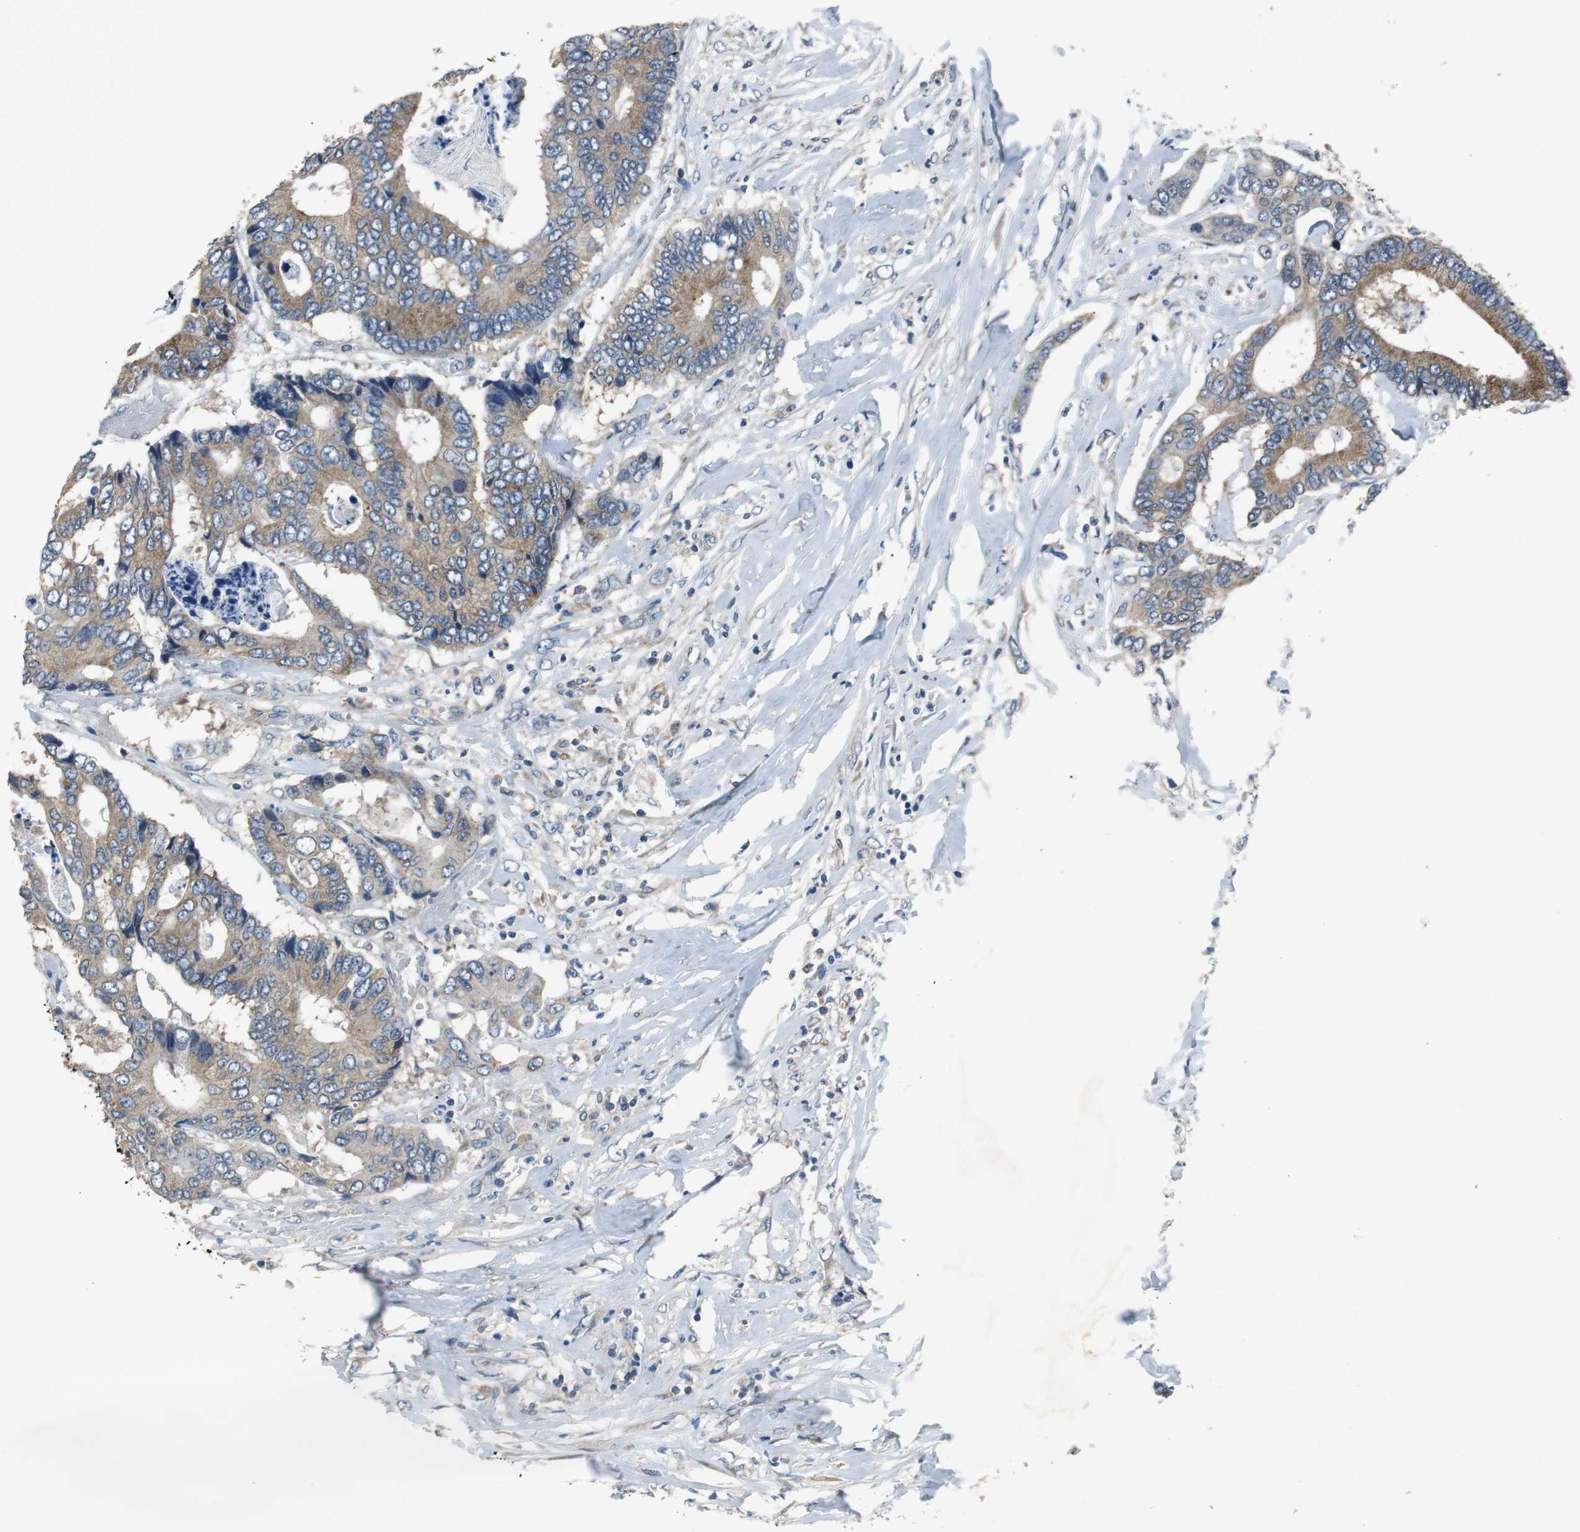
{"staining": {"intensity": "moderate", "quantity": ">75%", "location": "cytoplasmic/membranous"}, "tissue": "colorectal cancer", "cell_type": "Tumor cells", "image_type": "cancer", "snomed": [{"axis": "morphology", "description": "Adenocarcinoma, NOS"}, {"axis": "topography", "description": "Rectum"}], "caption": "This photomicrograph exhibits immunohistochemistry (IHC) staining of human colorectal cancer (adenocarcinoma), with medium moderate cytoplasmic/membranous positivity in about >75% of tumor cells.", "gene": "CNOT3", "patient": {"sex": "male", "age": 55}}